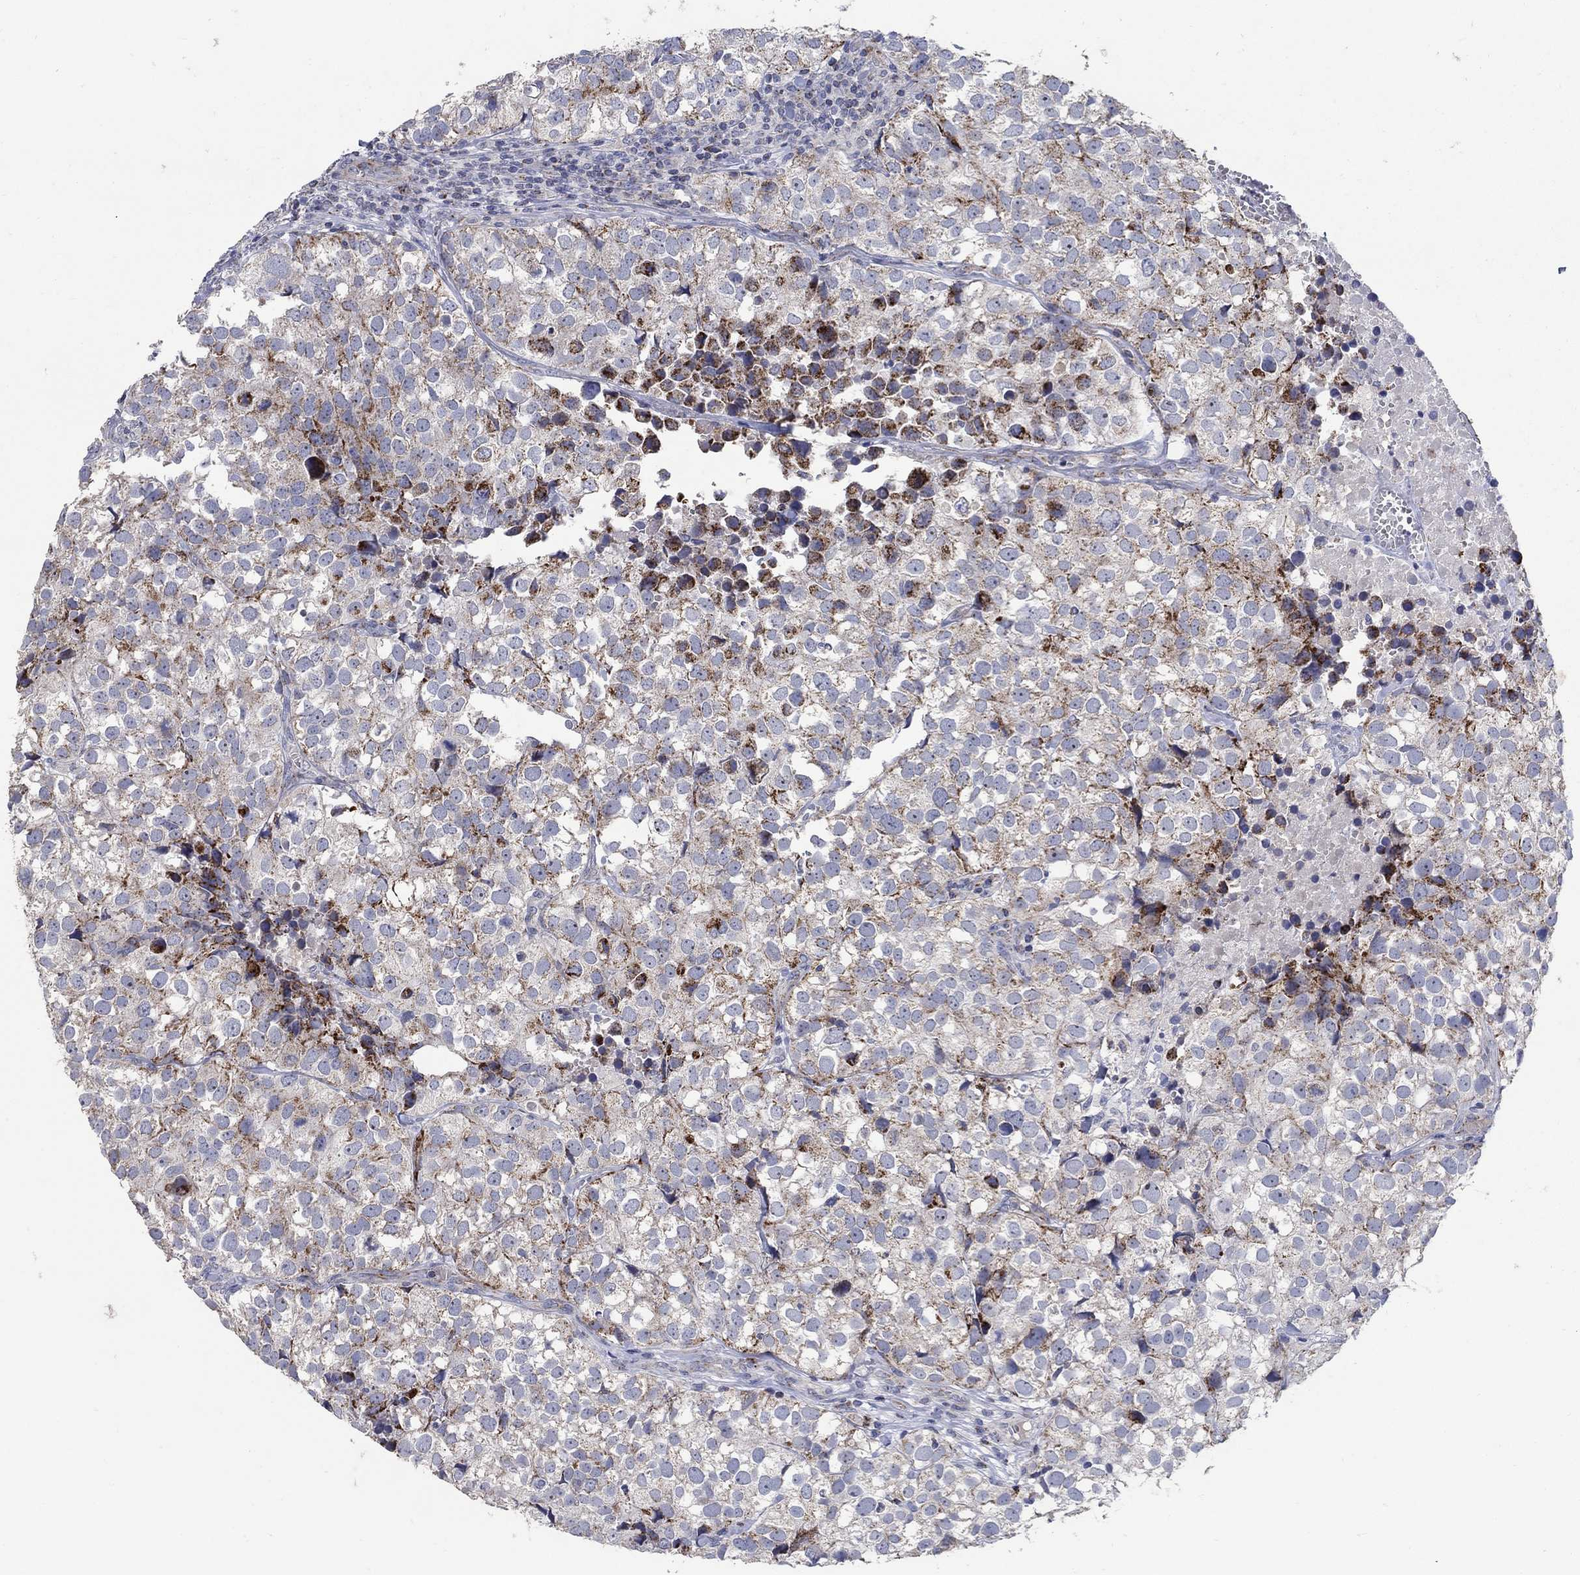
{"staining": {"intensity": "strong", "quantity": "<25%", "location": "cytoplasmic/membranous"}, "tissue": "breast cancer", "cell_type": "Tumor cells", "image_type": "cancer", "snomed": [{"axis": "morphology", "description": "Duct carcinoma"}, {"axis": "topography", "description": "Breast"}], "caption": "A photomicrograph of human breast infiltrating ductal carcinoma stained for a protein demonstrates strong cytoplasmic/membranous brown staining in tumor cells.", "gene": "HMX2", "patient": {"sex": "female", "age": 30}}